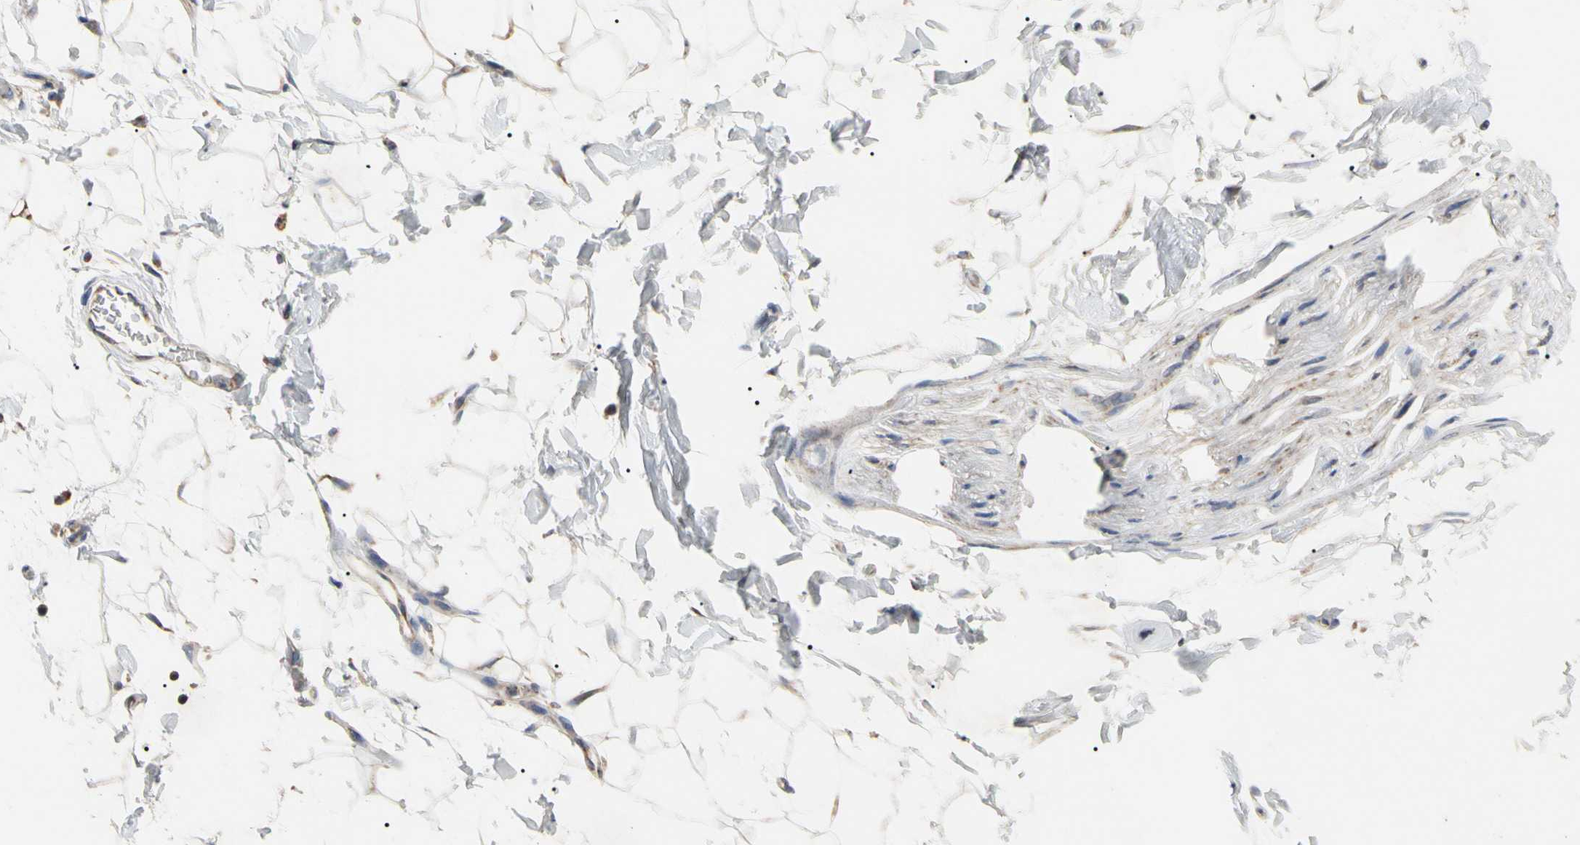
{"staining": {"intensity": "negative", "quantity": "none", "location": "none"}, "tissue": "adipose tissue", "cell_type": "Adipocytes", "image_type": "normal", "snomed": [{"axis": "morphology", "description": "Normal tissue, NOS"}, {"axis": "topography", "description": "Soft tissue"}], "caption": "High magnification brightfield microscopy of normal adipose tissue stained with DAB (3,3'-diaminobenzidine) (brown) and counterstained with hematoxylin (blue): adipocytes show no significant staining. The staining was performed using DAB to visualize the protein expression in brown, while the nuclei were stained in blue with hematoxylin (Magnification: 20x).", "gene": "GPD2", "patient": {"sex": "male", "age": 72}}